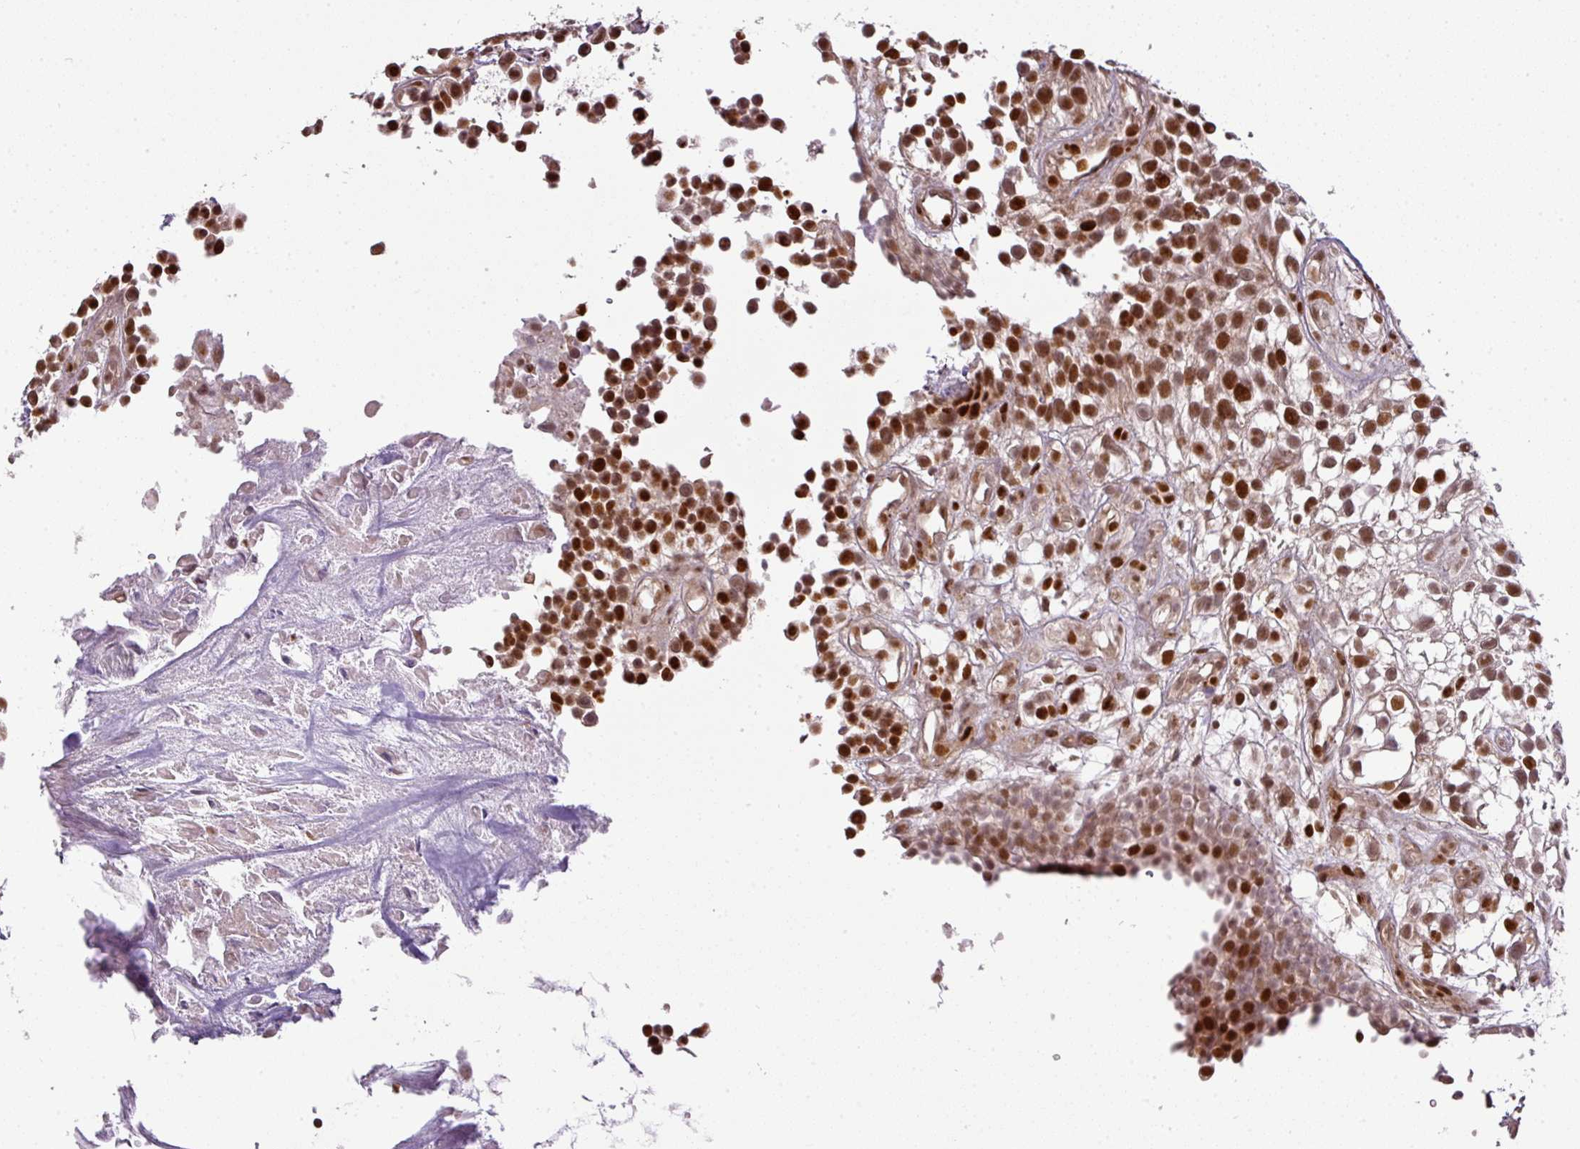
{"staining": {"intensity": "moderate", "quantity": ">75%", "location": "nuclear"}, "tissue": "urothelial cancer", "cell_type": "Tumor cells", "image_type": "cancer", "snomed": [{"axis": "morphology", "description": "Urothelial carcinoma, High grade"}, {"axis": "topography", "description": "Urinary bladder"}], "caption": "Urothelial cancer tissue displays moderate nuclear staining in approximately >75% of tumor cells, visualized by immunohistochemistry. (DAB = brown stain, brightfield microscopy at high magnification).", "gene": "MYSM1", "patient": {"sex": "male", "age": 56}}